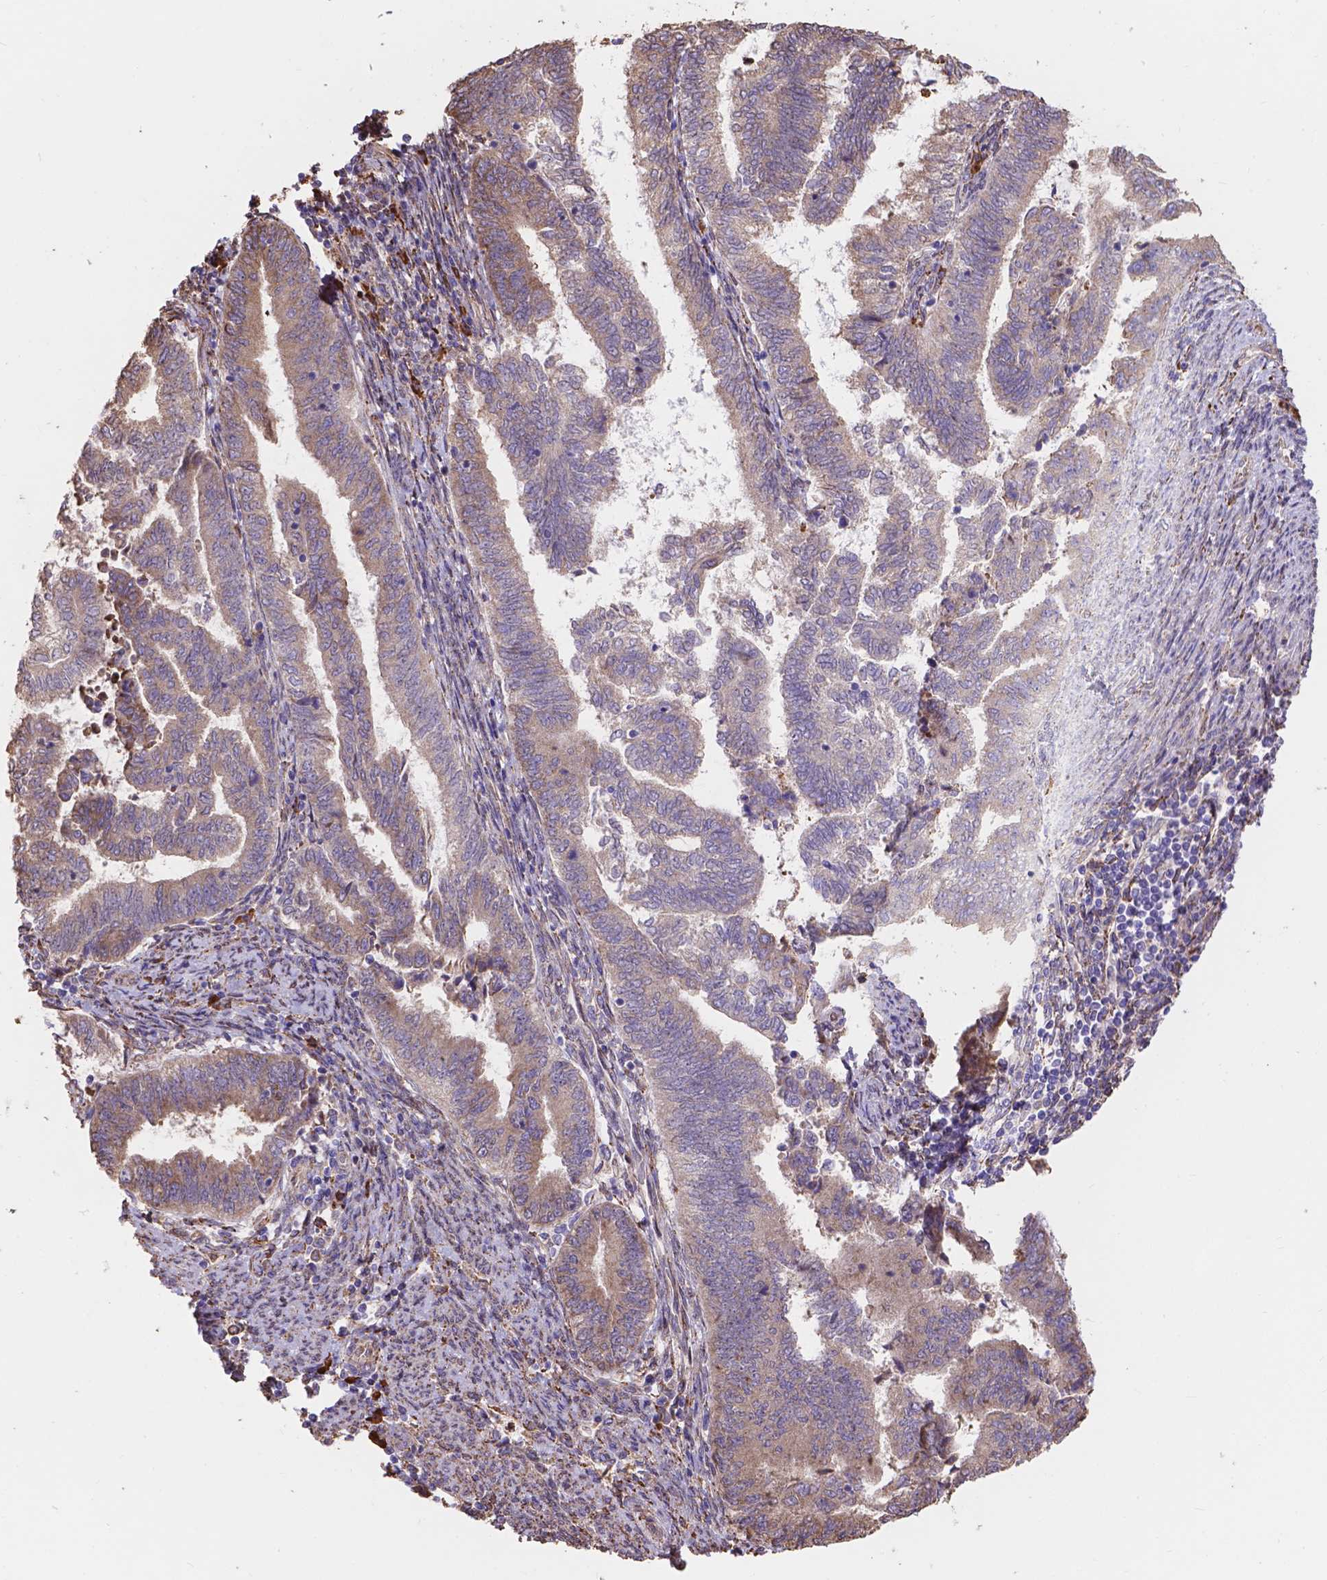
{"staining": {"intensity": "moderate", "quantity": "<25%", "location": "cytoplasmic/membranous"}, "tissue": "endometrial cancer", "cell_type": "Tumor cells", "image_type": "cancer", "snomed": [{"axis": "morphology", "description": "Adenocarcinoma, NOS"}, {"axis": "topography", "description": "Endometrium"}], "caption": "This image displays immunohistochemistry (IHC) staining of endometrial cancer, with low moderate cytoplasmic/membranous positivity in approximately <25% of tumor cells.", "gene": "IPO11", "patient": {"sex": "female", "age": 65}}